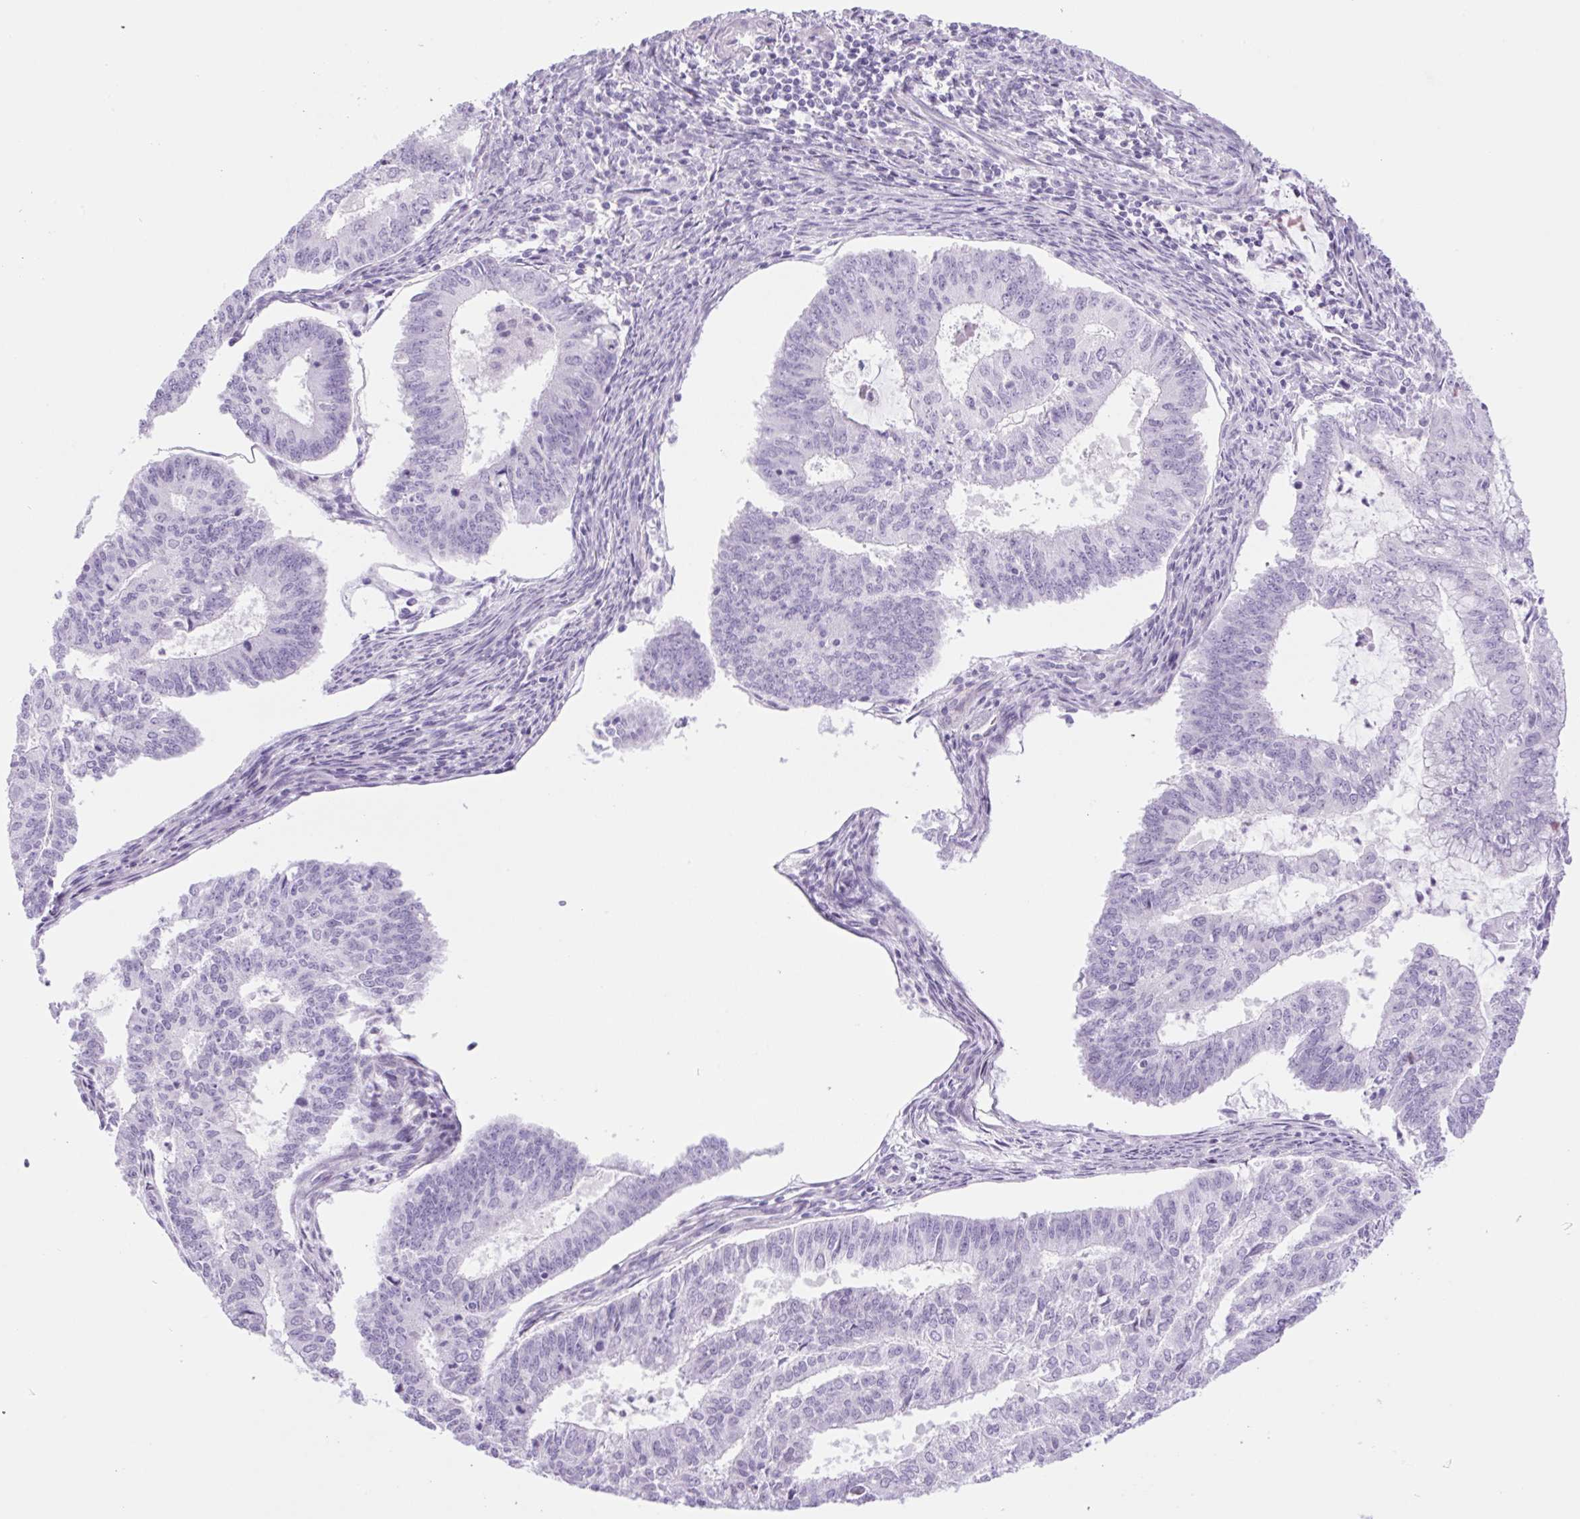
{"staining": {"intensity": "negative", "quantity": "none", "location": "none"}, "tissue": "endometrial cancer", "cell_type": "Tumor cells", "image_type": "cancer", "snomed": [{"axis": "morphology", "description": "Adenocarcinoma, NOS"}, {"axis": "topography", "description": "Endometrium"}], "caption": "High magnification brightfield microscopy of endometrial cancer (adenocarcinoma) stained with DAB (brown) and counterstained with hematoxylin (blue): tumor cells show no significant expression.", "gene": "SPACA5B", "patient": {"sex": "female", "age": 61}}